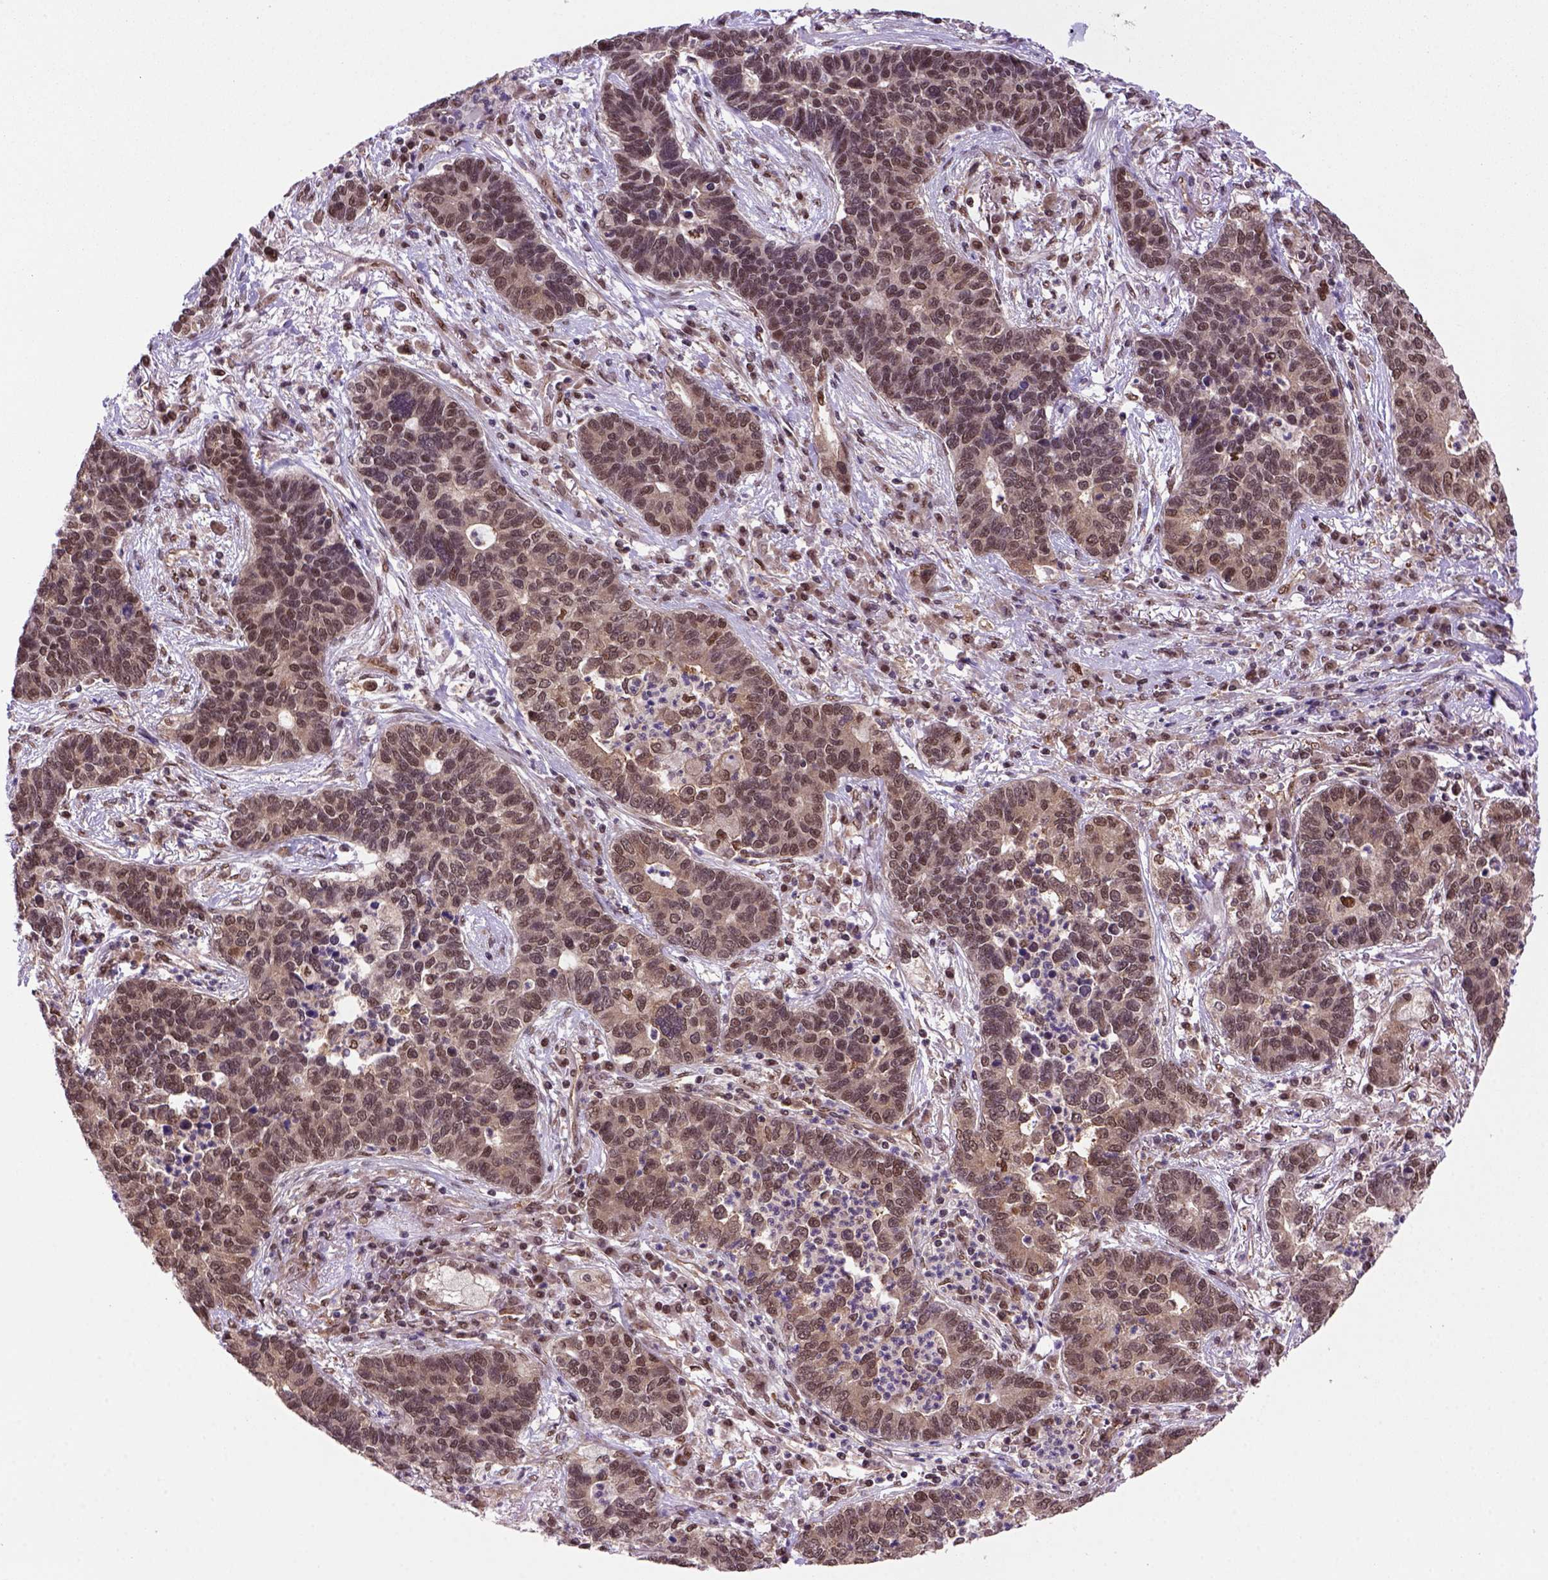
{"staining": {"intensity": "moderate", "quantity": ">75%", "location": "cytoplasmic/membranous,nuclear"}, "tissue": "lung cancer", "cell_type": "Tumor cells", "image_type": "cancer", "snomed": [{"axis": "morphology", "description": "Adenocarcinoma, NOS"}, {"axis": "topography", "description": "Lung"}], "caption": "This is an image of immunohistochemistry staining of lung cancer, which shows moderate expression in the cytoplasmic/membranous and nuclear of tumor cells.", "gene": "PSMC2", "patient": {"sex": "female", "age": 57}}